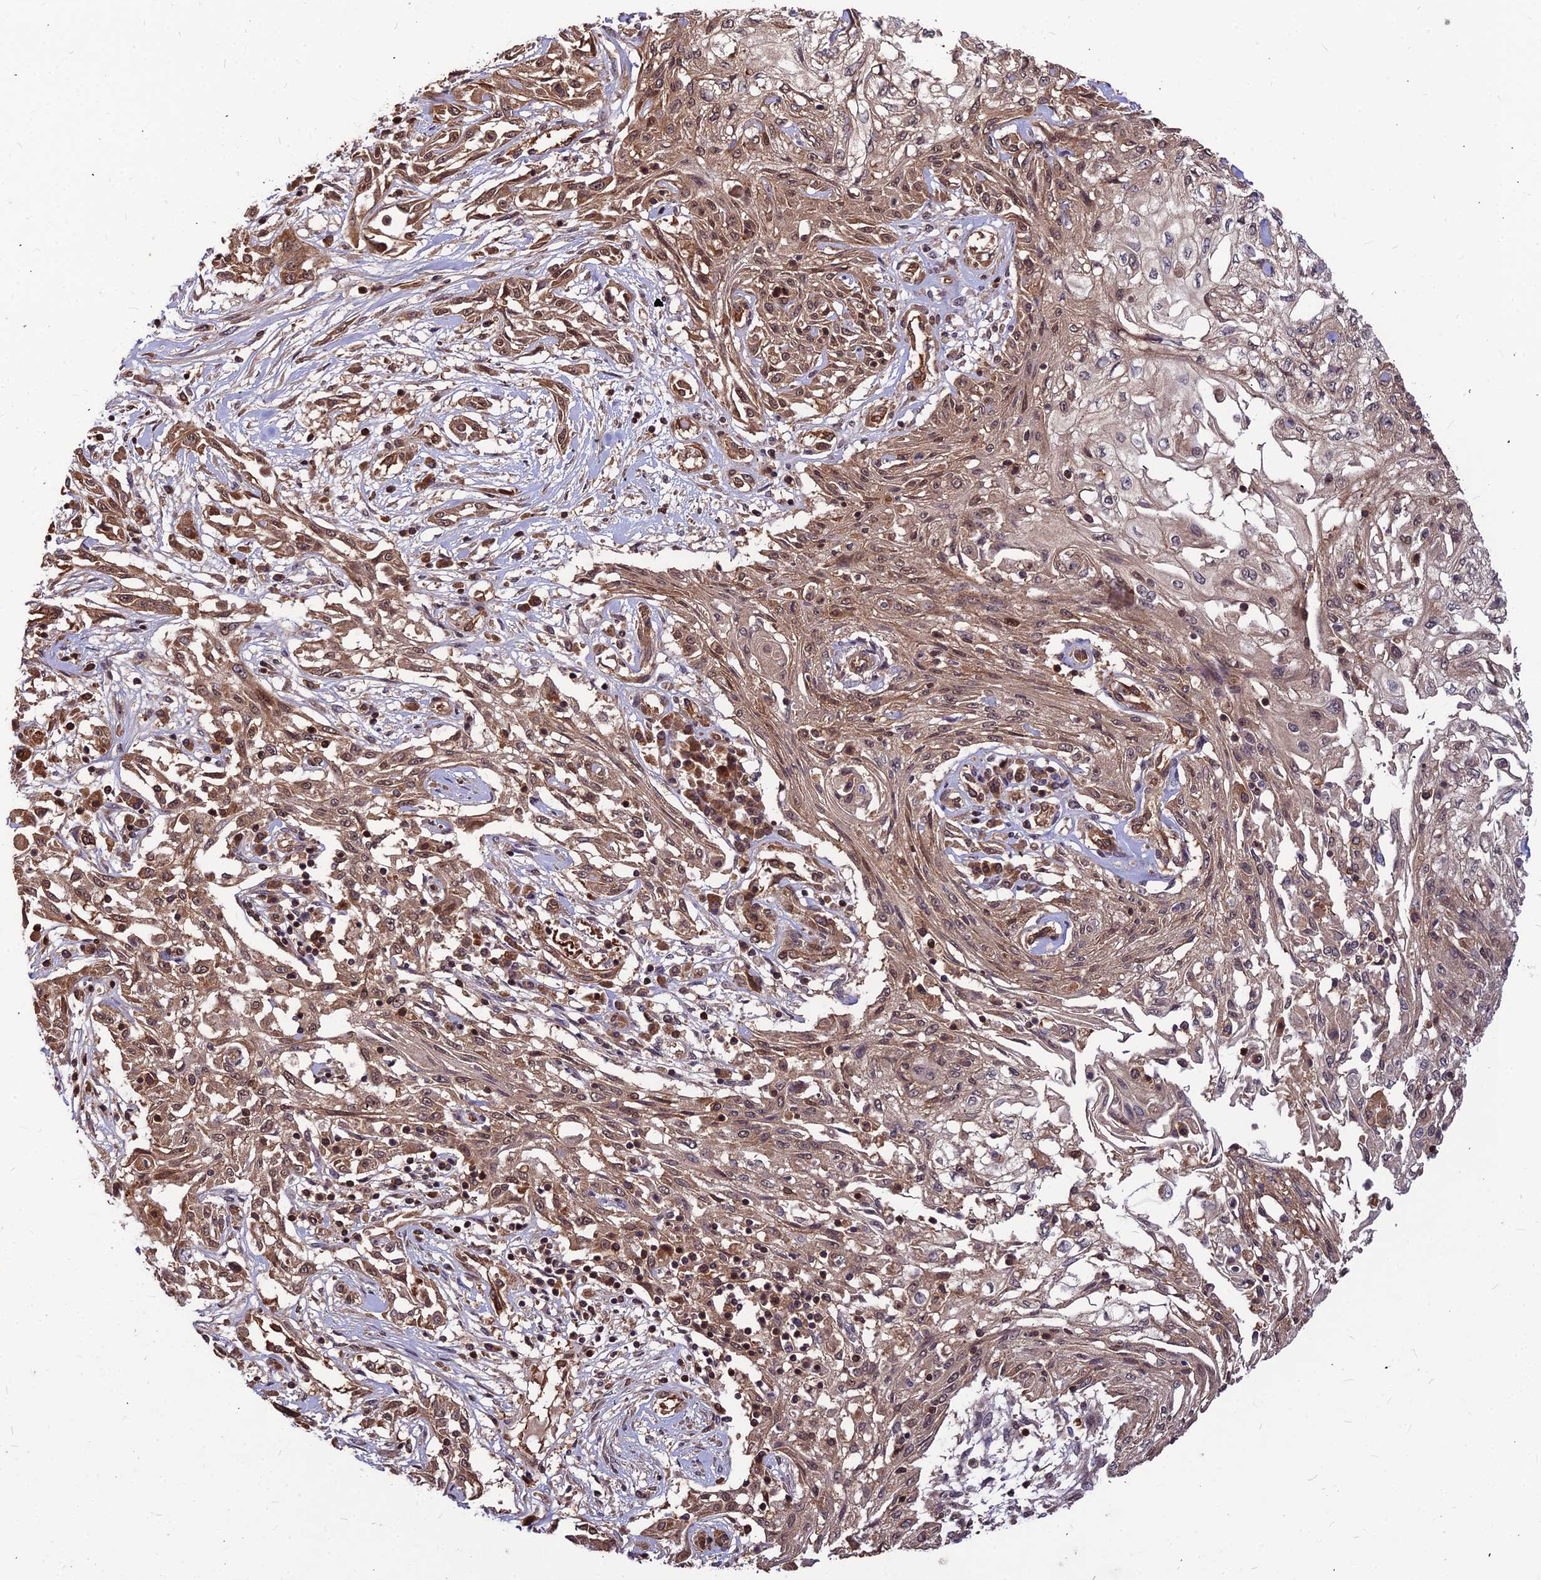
{"staining": {"intensity": "weak", "quantity": ">75%", "location": "cytoplasmic/membranous,nuclear"}, "tissue": "skin cancer", "cell_type": "Tumor cells", "image_type": "cancer", "snomed": [{"axis": "morphology", "description": "Squamous cell carcinoma, NOS"}, {"axis": "morphology", "description": "Squamous cell carcinoma, metastatic, NOS"}, {"axis": "topography", "description": "Skin"}, {"axis": "topography", "description": "Lymph node"}], "caption": "Squamous cell carcinoma (skin) stained with immunohistochemistry (IHC) reveals weak cytoplasmic/membranous and nuclear expression in about >75% of tumor cells.", "gene": "ZNF467", "patient": {"sex": "male", "age": 75}}